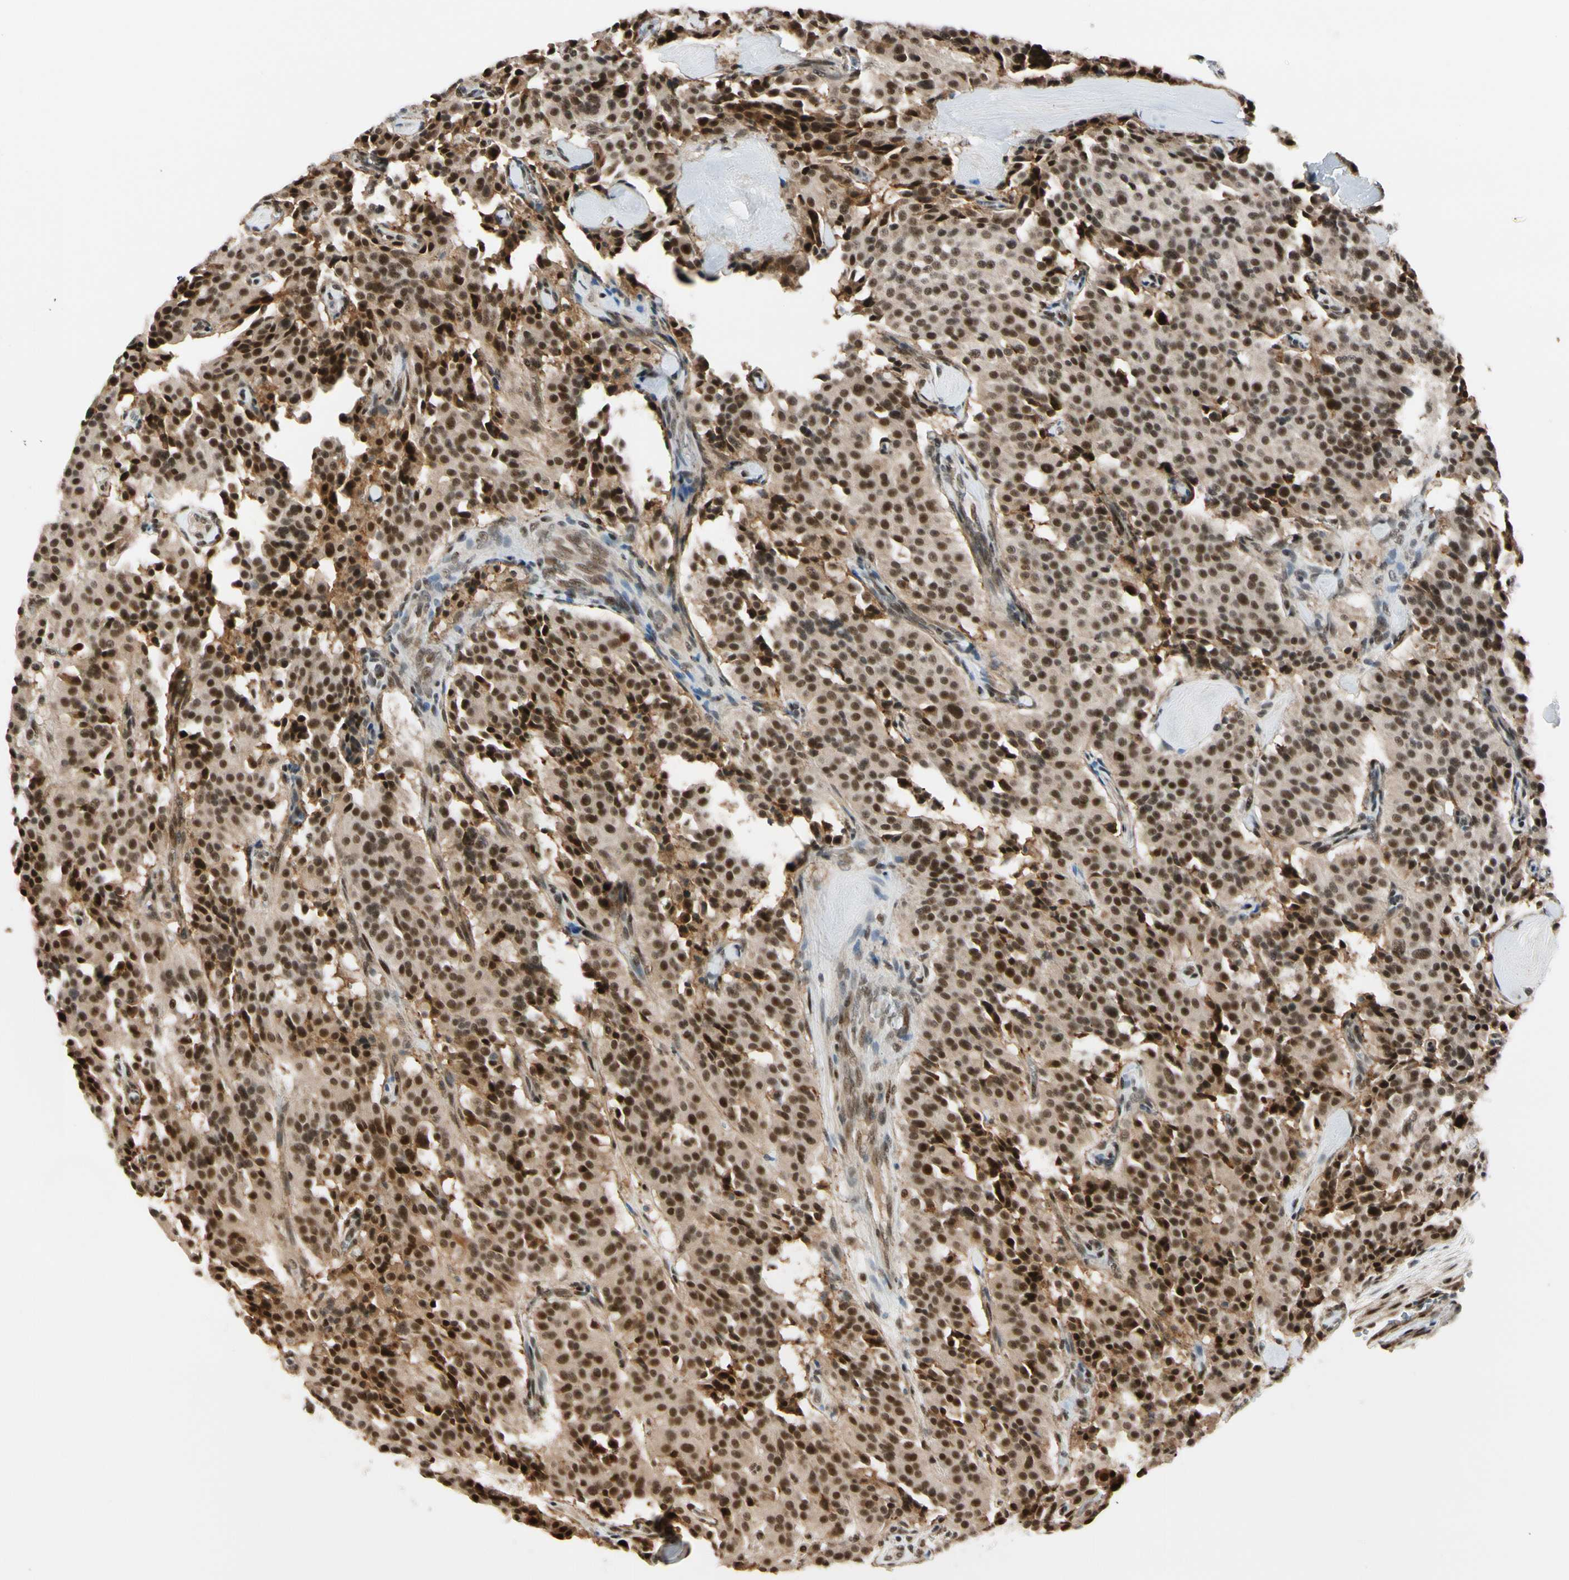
{"staining": {"intensity": "strong", "quantity": ">75%", "location": "cytoplasmic/membranous,nuclear"}, "tissue": "carcinoid", "cell_type": "Tumor cells", "image_type": "cancer", "snomed": [{"axis": "morphology", "description": "Carcinoid, malignant, NOS"}, {"axis": "topography", "description": "Lung"}], "caption": "Immunohistochemistry (DAB (3,3'-diaminobenzidine)) staining of human carcinoid exhibits strong cytoplasmic/membranous and nuclear protein expression in about >75% of tumor cells.", "gene": "DAXX", "patient": {"sex": "male", "age": 30}}